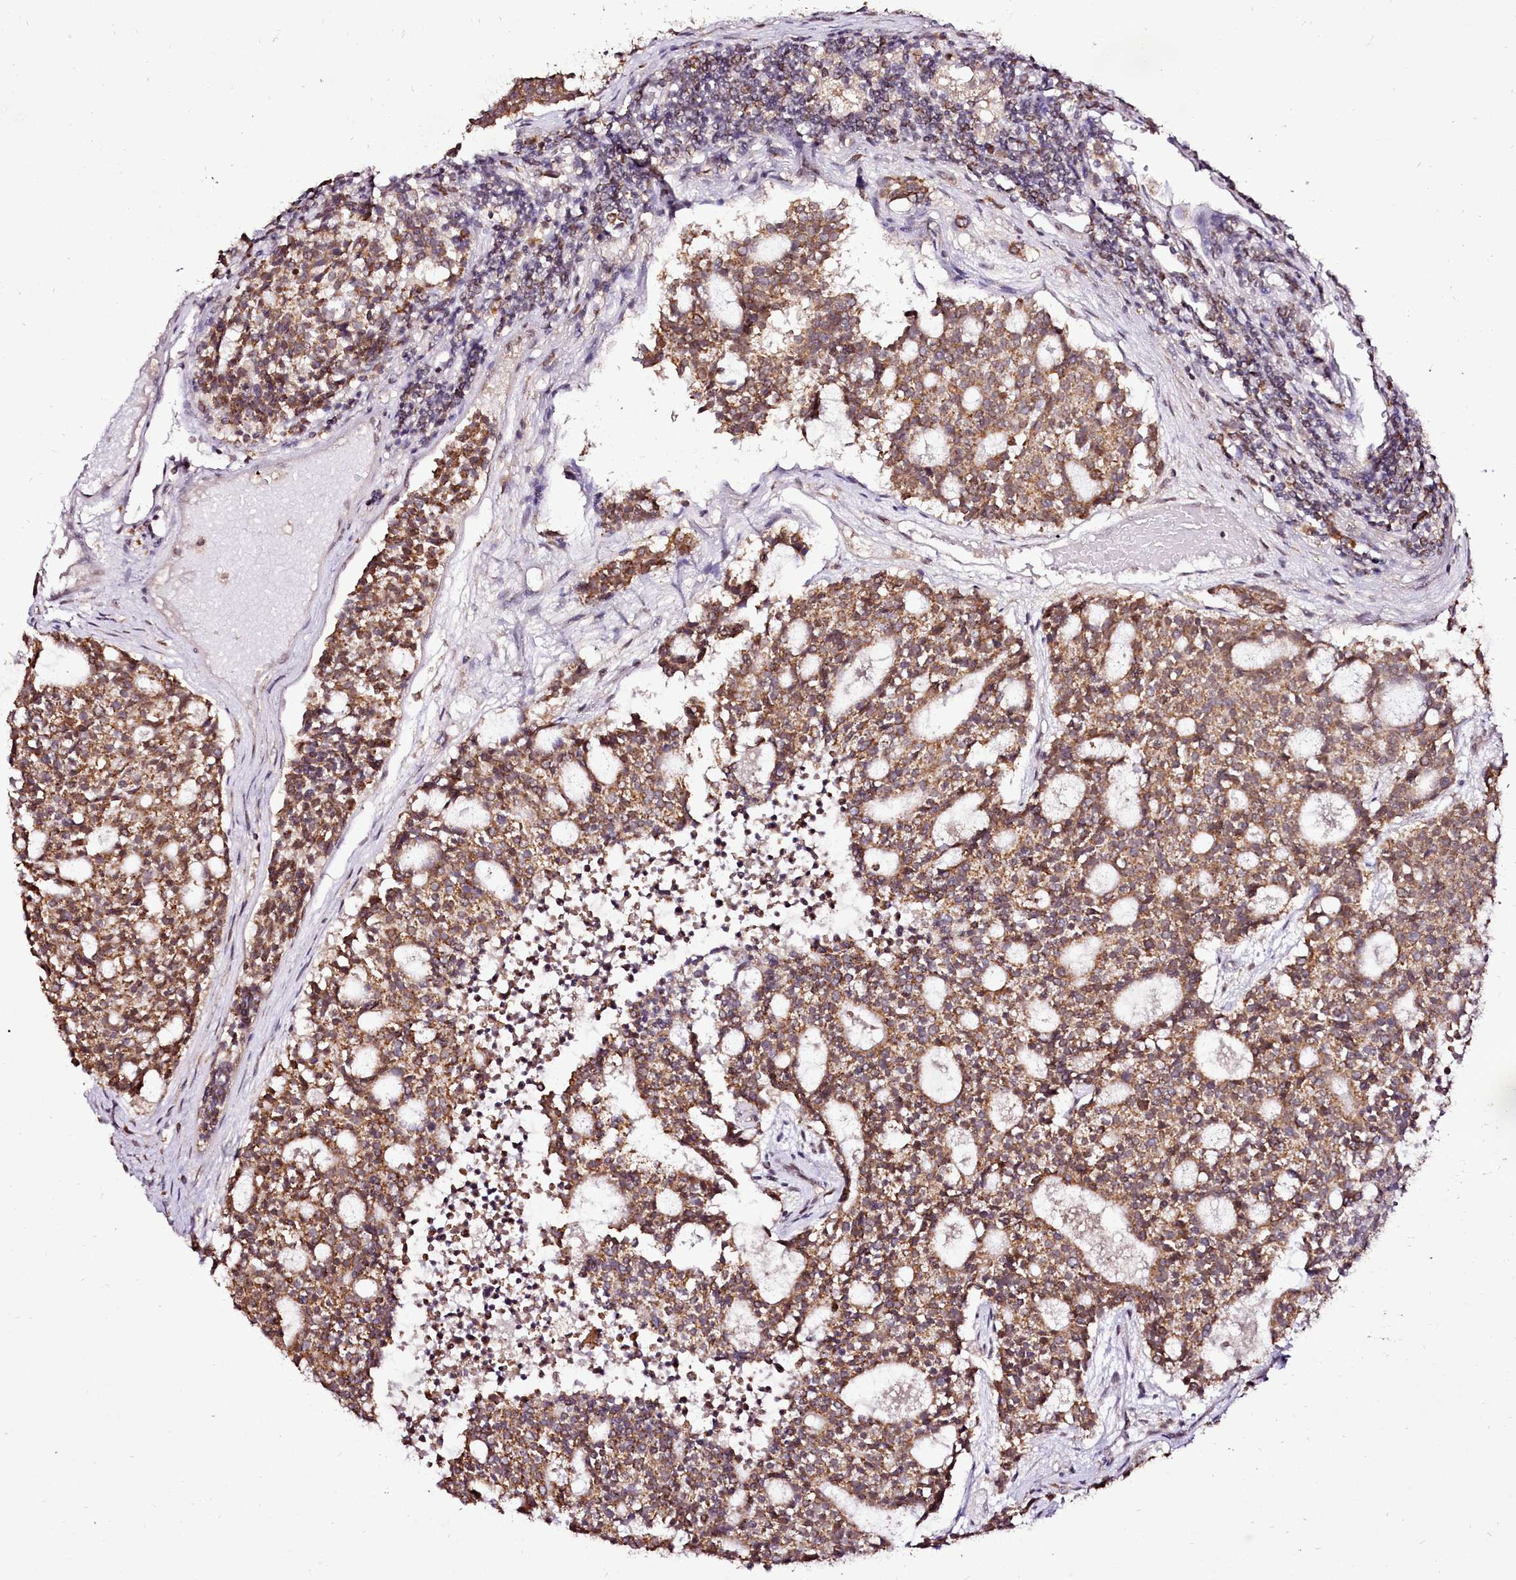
{"staining": {"intensity": "moderate", "quantity": ">75%", "location": "cytoplasmic/membranous"}, "tissue": "carcinoid", "cell_type": "Tumor cells", "image_type": "cancer", "snomed": [{"axis": "morphology", "description": "Carcinoid, malignant, NOS"}, {"axis": "topography", "description": "Pancreas"}], "caption": "Malignant carcinoid stained for a protein (brown) demonstrates moderate cytoplasmic/membranous positive positivity in approximately >75% of tumor cells.", "gene": "EDIL3", "patient": {"sex": "female", "age": 54}}